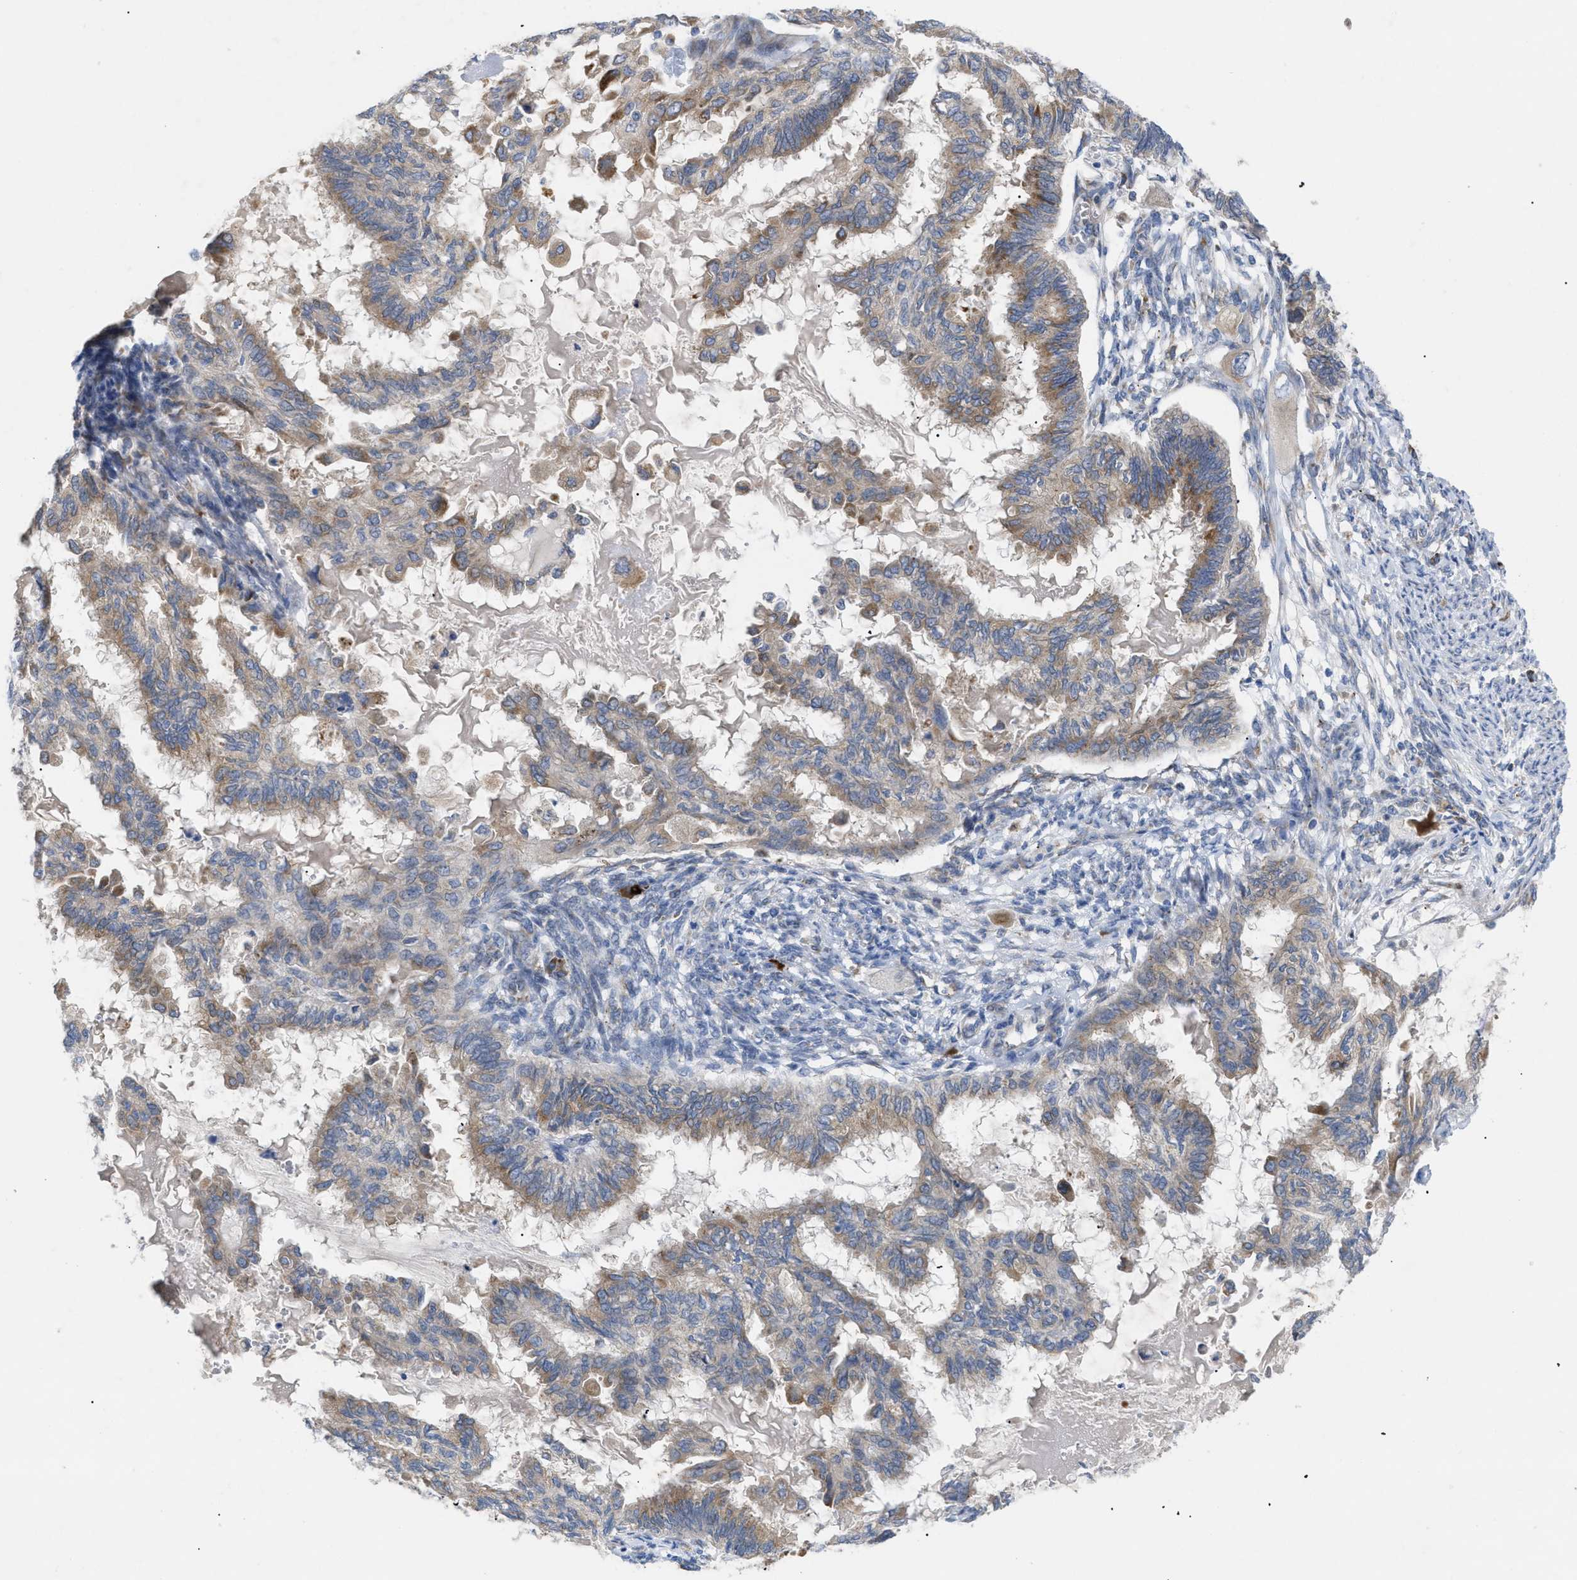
{"staining": {"intensity": "moderate", "quantity": "25%-75%", "location": "cytoplasmic/membranous"}, "tissue": "cervical cancer", "cell_type": "Tumor cells", "image_type": "cancer", "snomed": [{"axis": "morphology", "description": "Normal tissue, NOS"}, {"axis": "morphology", "description": "Adenocarcinoma, NOS"}, {"axis": "topography", "description": "Cervix"}, {"axis": "topography", "description": "Endometrium"}], "caption": "DAB immunohistochemical staining of human adenocarcinoma (cervical) demonstrates moderate cytoplasmic/membranous protein positivity in about 25%-75% of tumor cells.", "gene": "SLC50A1", "patient": {"sex": "female", "age": 86}}